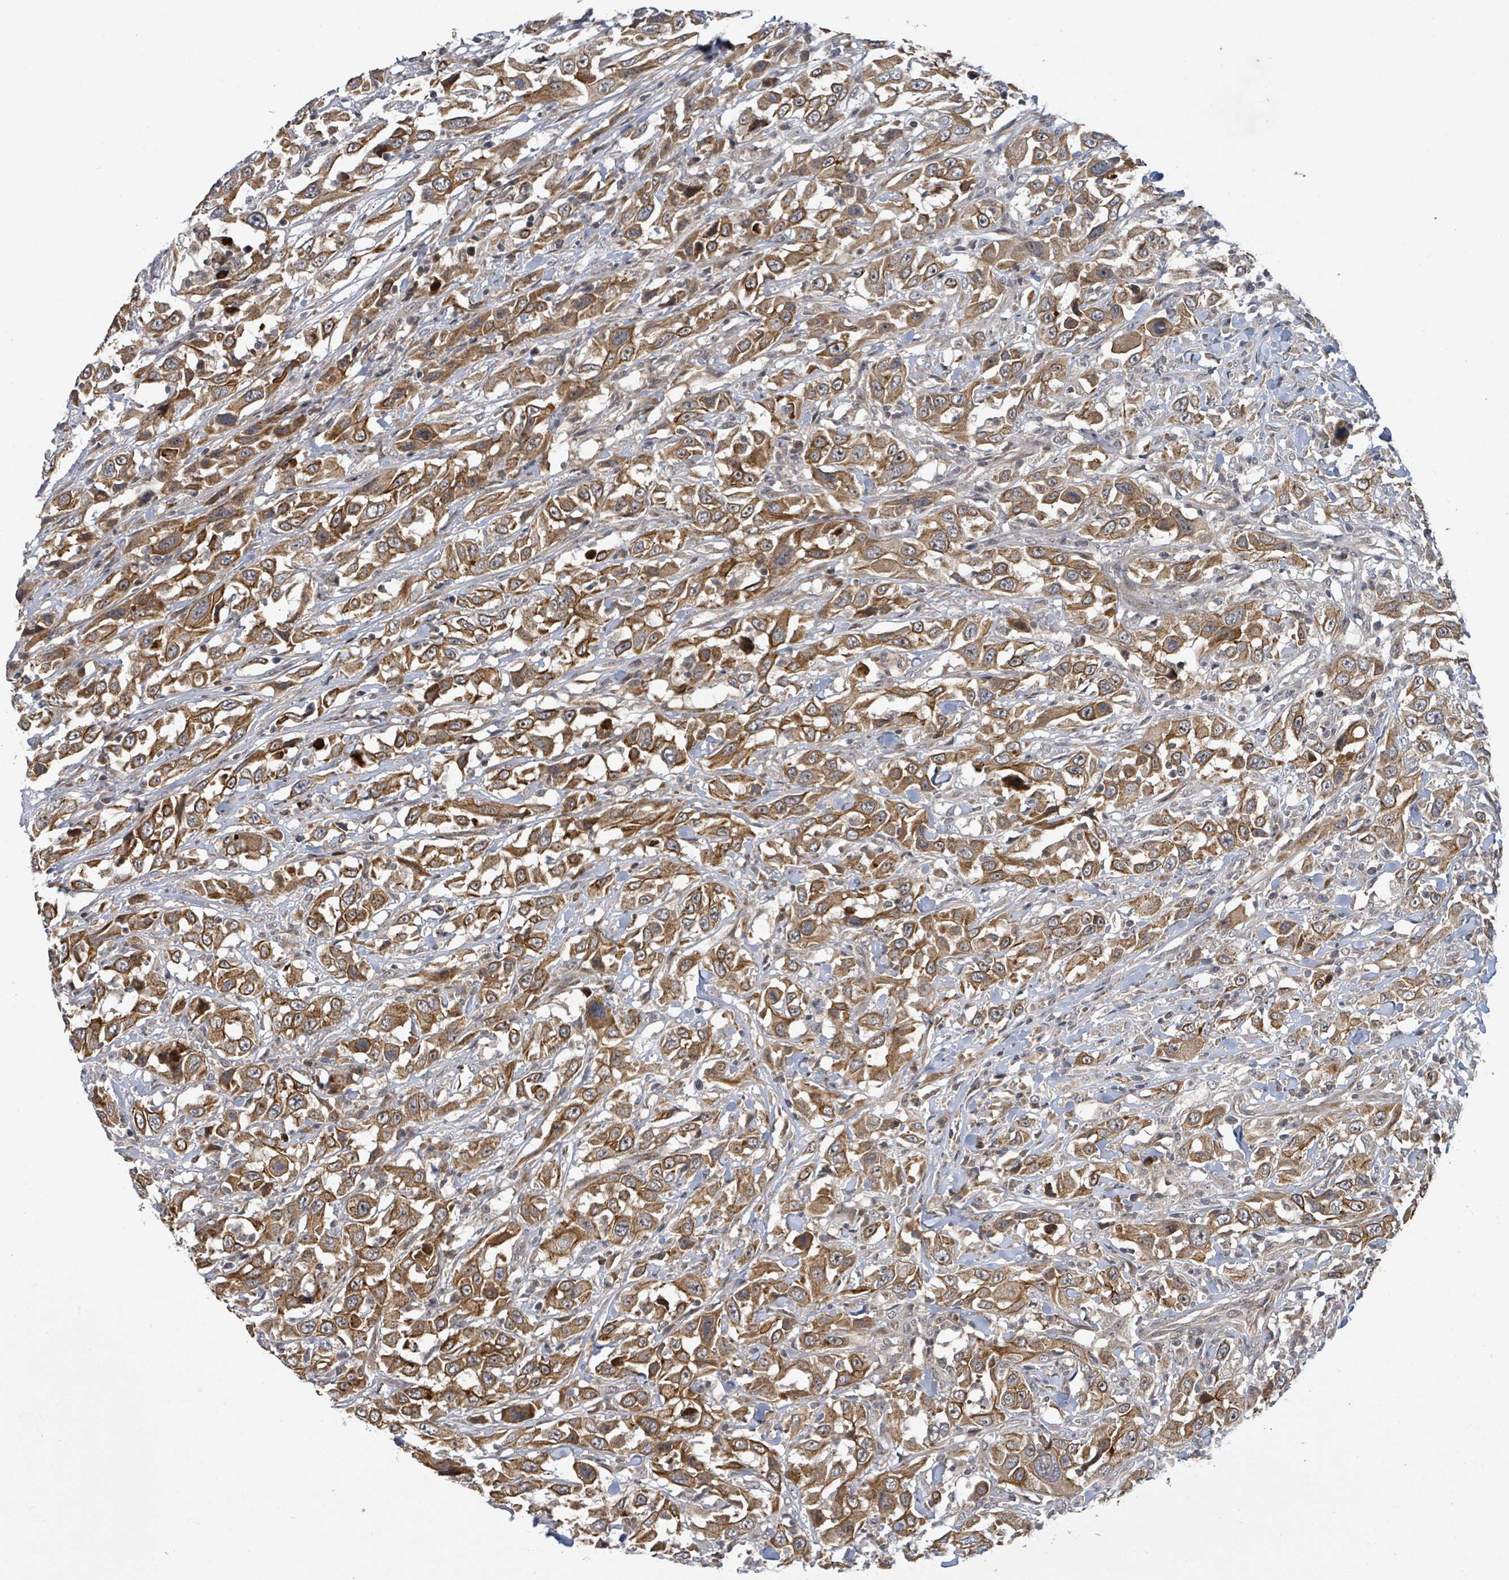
{"staining": {"intensity": "strong", "quantity": ">75%", "location": "cytoplasmic/membranous"}, "tissue": "urothelial cancer", "cell_type": "Tumor cells", "image_type": "cancer", "snomed": [{"axis": "morphology", "description": "Urothelial carcinoma, High grade"}, {"axis": "topography", "description": "Urinary bladder"}], "caption": "Tumor cells reveal high levels of strong cytoplasmic/membranous positivity in about >75% of cells in human urothelial cancer.", "gene": "ITGA11", "patient": {"sex": "male", "age": 61}}